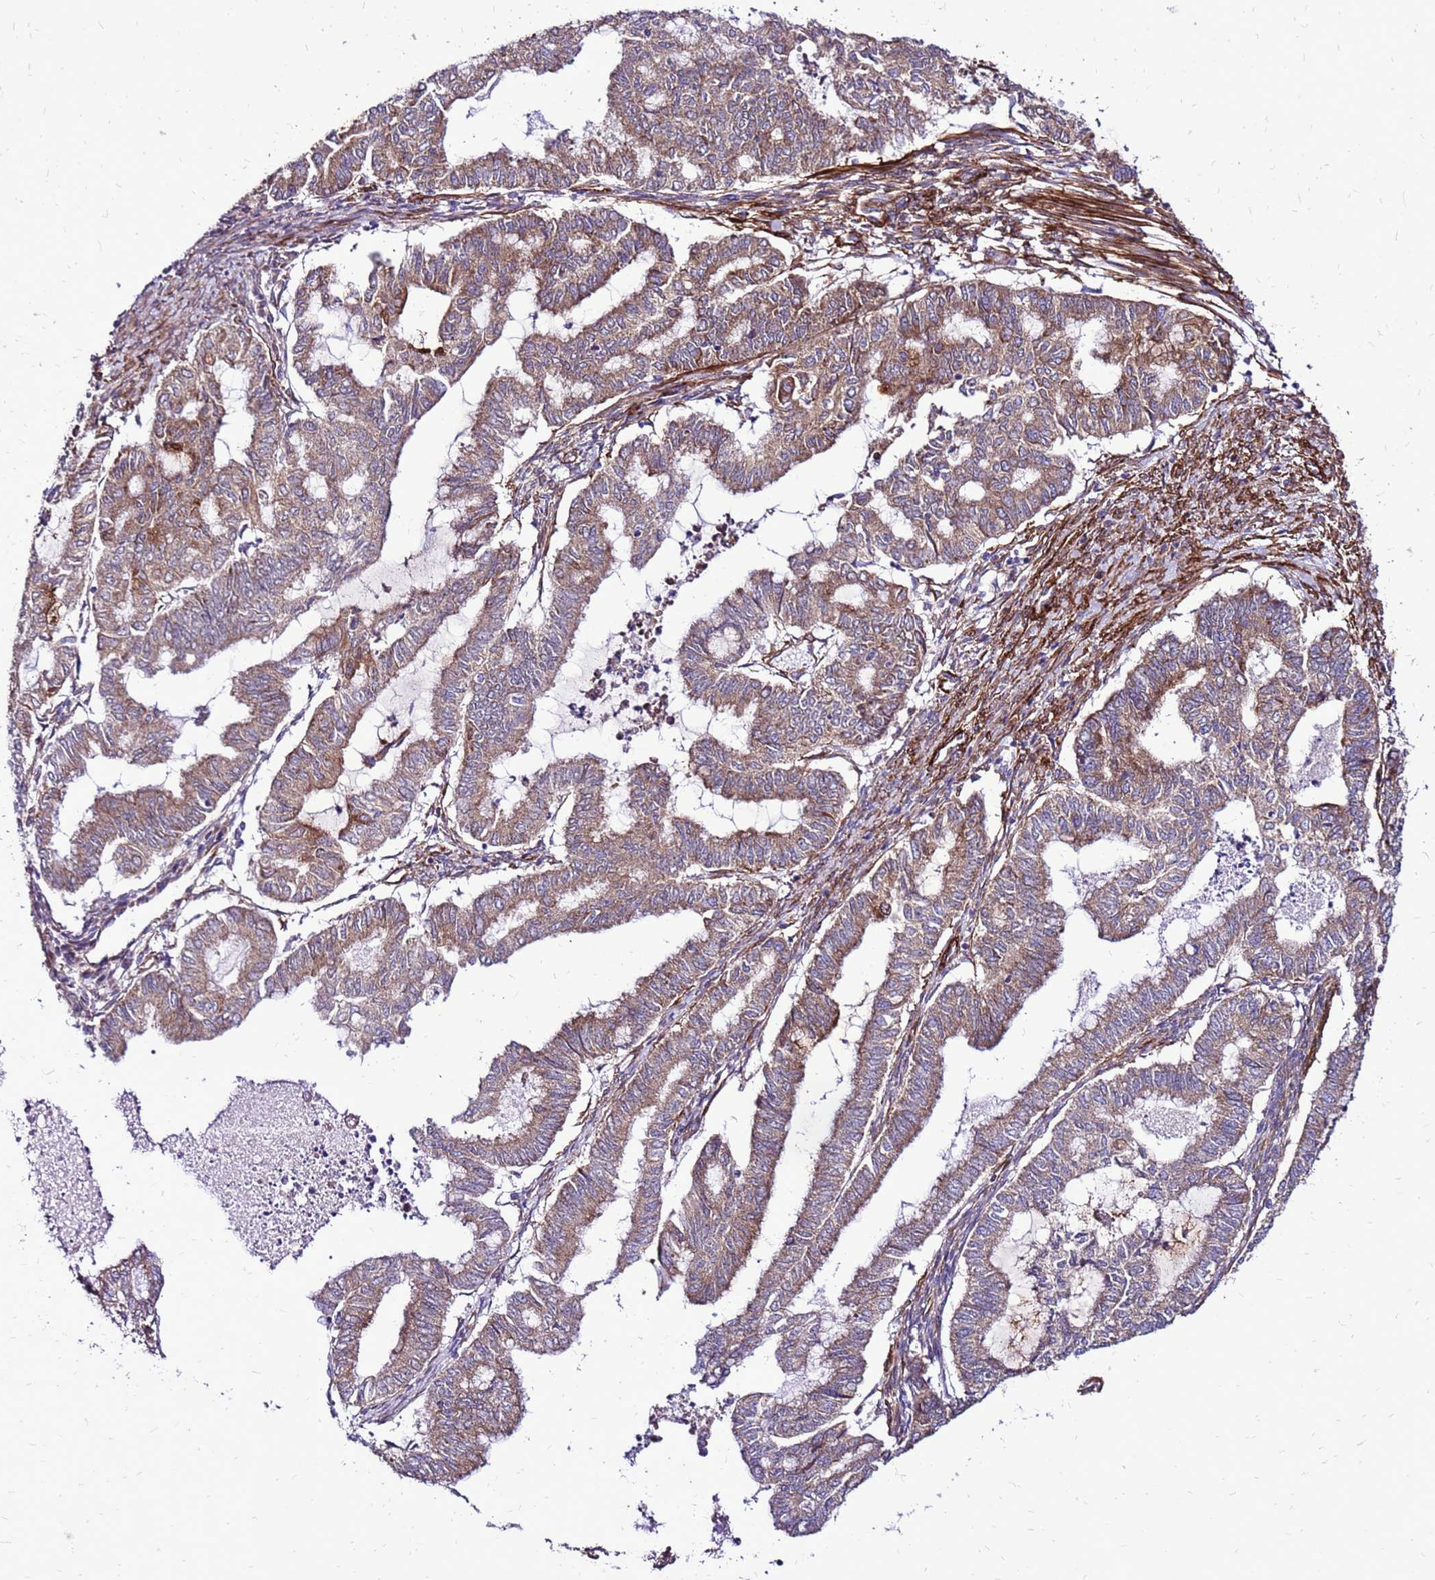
{"staining": {"intensity": "weak", "quantity": ">75%", "location": "cytoplasmic/membranous"}, "tissue": "endometrial cancer", "cell_type": "Tumor cells", "image_type": "cancer", "snomed": [{"axis": "morphology", "description": "Adenocarcinoma, NOS"}, {"axis": "topography", "description": "Endometrium"}], "caption": "Endometrial cancer stained for a protein (brown) shows weak cytoplasmic/membranous positive staining in about >75% of tumor cells.", "gene": "EI24", "patient": {"sex": "female", "age": 79}}